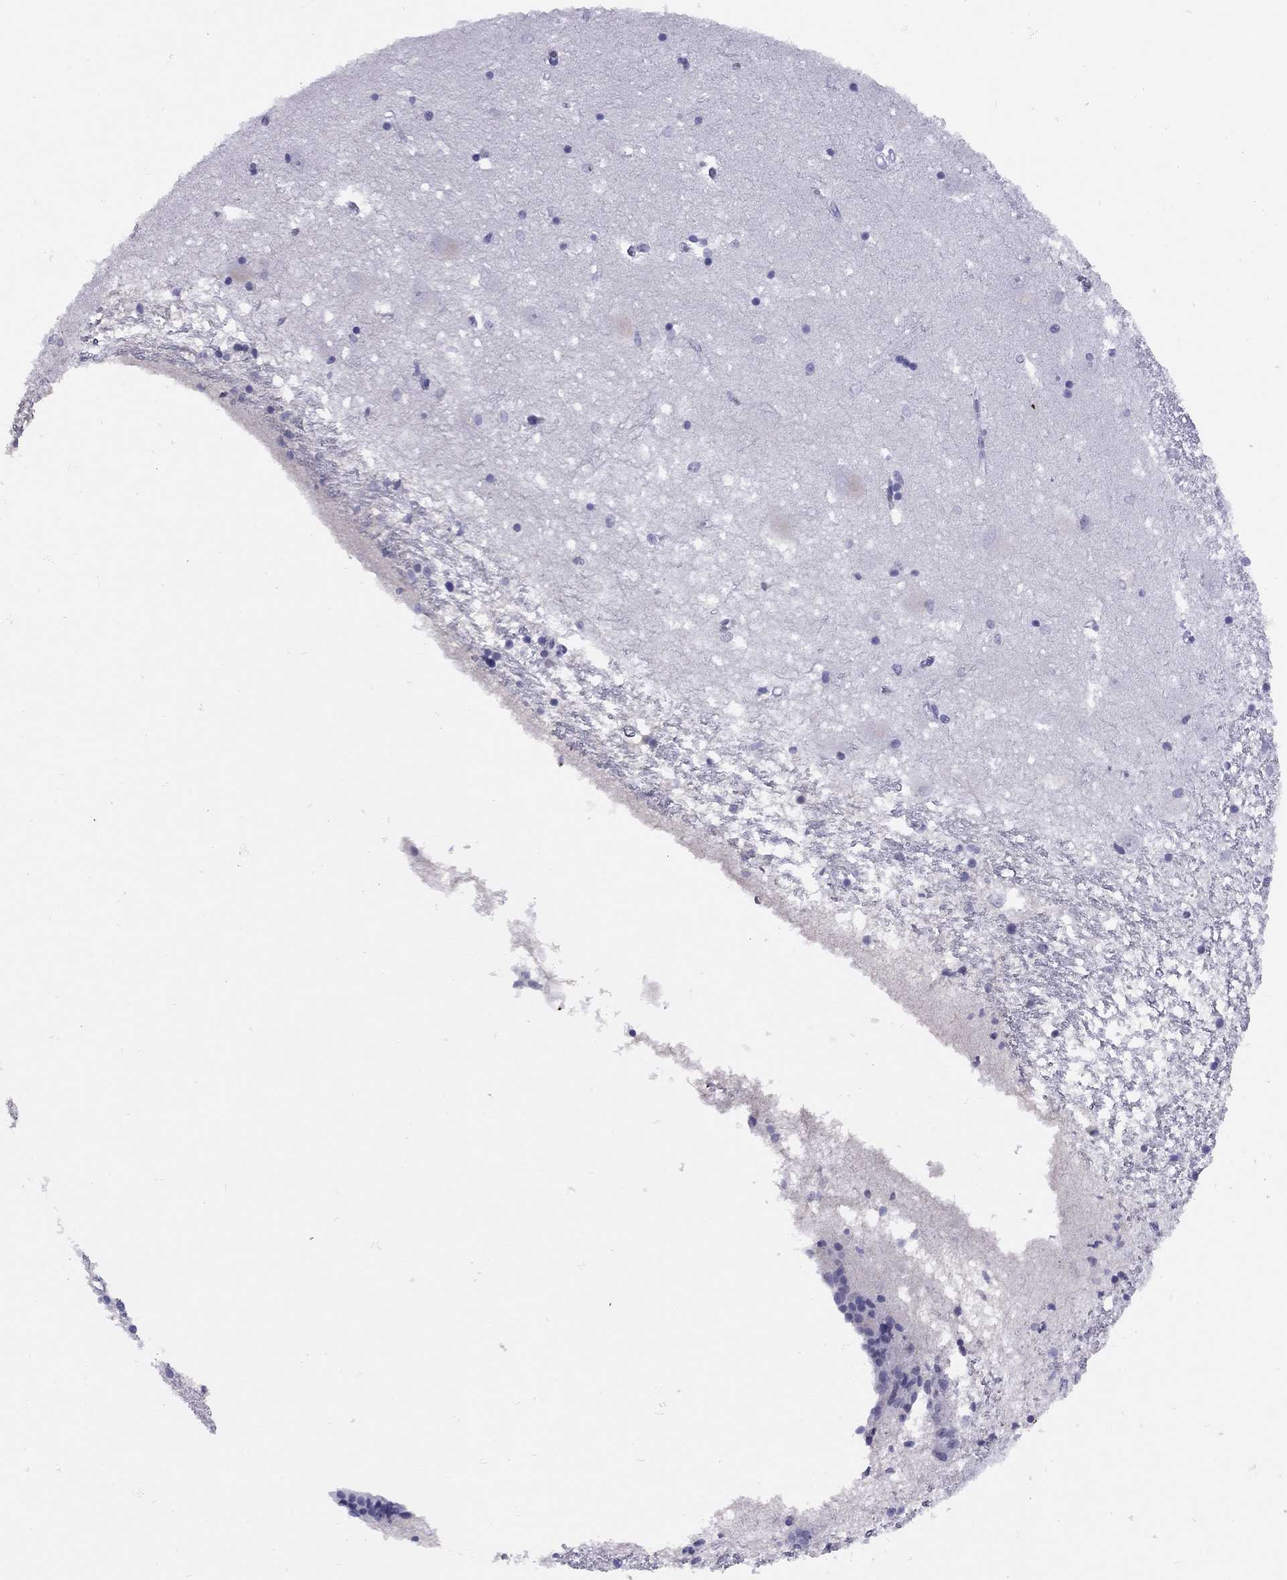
{"staining": {"intensity": "negative", "quantity": "none", "location": "none"}, "tissue": "caudate", "cell_type": "Glial cells", "image_type": "normal", "snomed": [{"axis": "morphology", "description": "Normal tissue, NOS"}, {"axis": "topography", "description": "Lateral ventricle wall"}], "caption": "Protein analysis of normal caudate displays no significant staining in glial cells. (Stains: DAB (3,3'-diaminobenzidine) immunohistochemistry with hematoxylin counter stain, Microscopy: brightfield microscopy at high magnification).", "gene": "LYAR", "patient": {"sex": "female", "age": 71}}